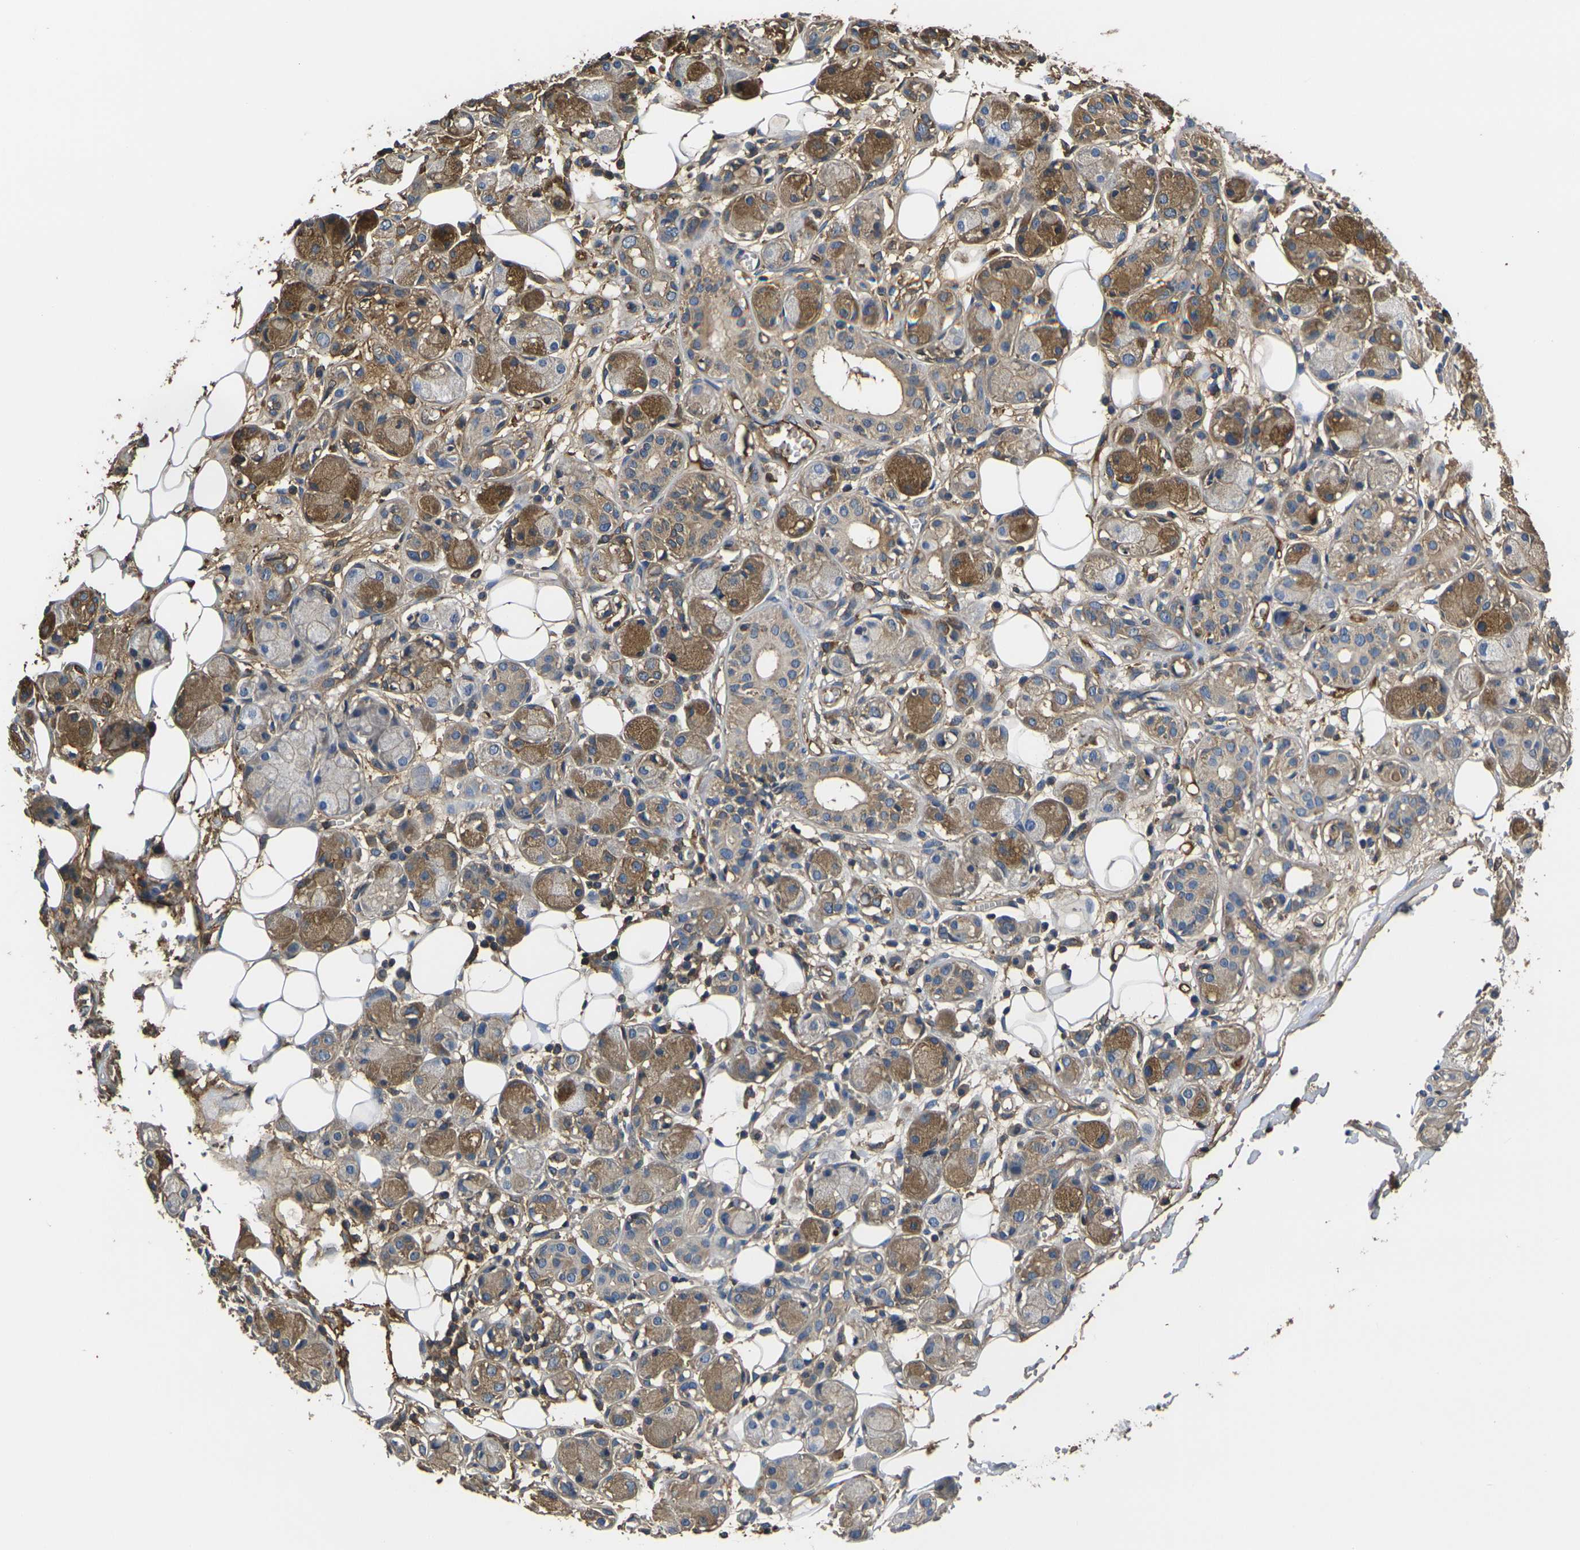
{"staining": {"intensity": "moderate", "quantity": ">75%", "location": "cytoplasmic/membranous"}, "tissue": "adipose tissue", "cell_type": "Adipocytes", "image_type": "normal", "snomed": [{"axis": "morphology", "description": "Normal tissue, NOS"}, {"axis": "morphology", "description": "Inflammation, NOS"}, {"axis": "topography", "description": "Vascular tissue"}, {"axis": "topography", "description": "Salivary gland"}], "caption": "Moderate cytoplasmic/membranous staining for a protein is identified in approximately >75% of adipocytes of benign adipose tissue using IHC.", "gene": "HSPG2", "patient": {"sex": "female", "age": 75}}